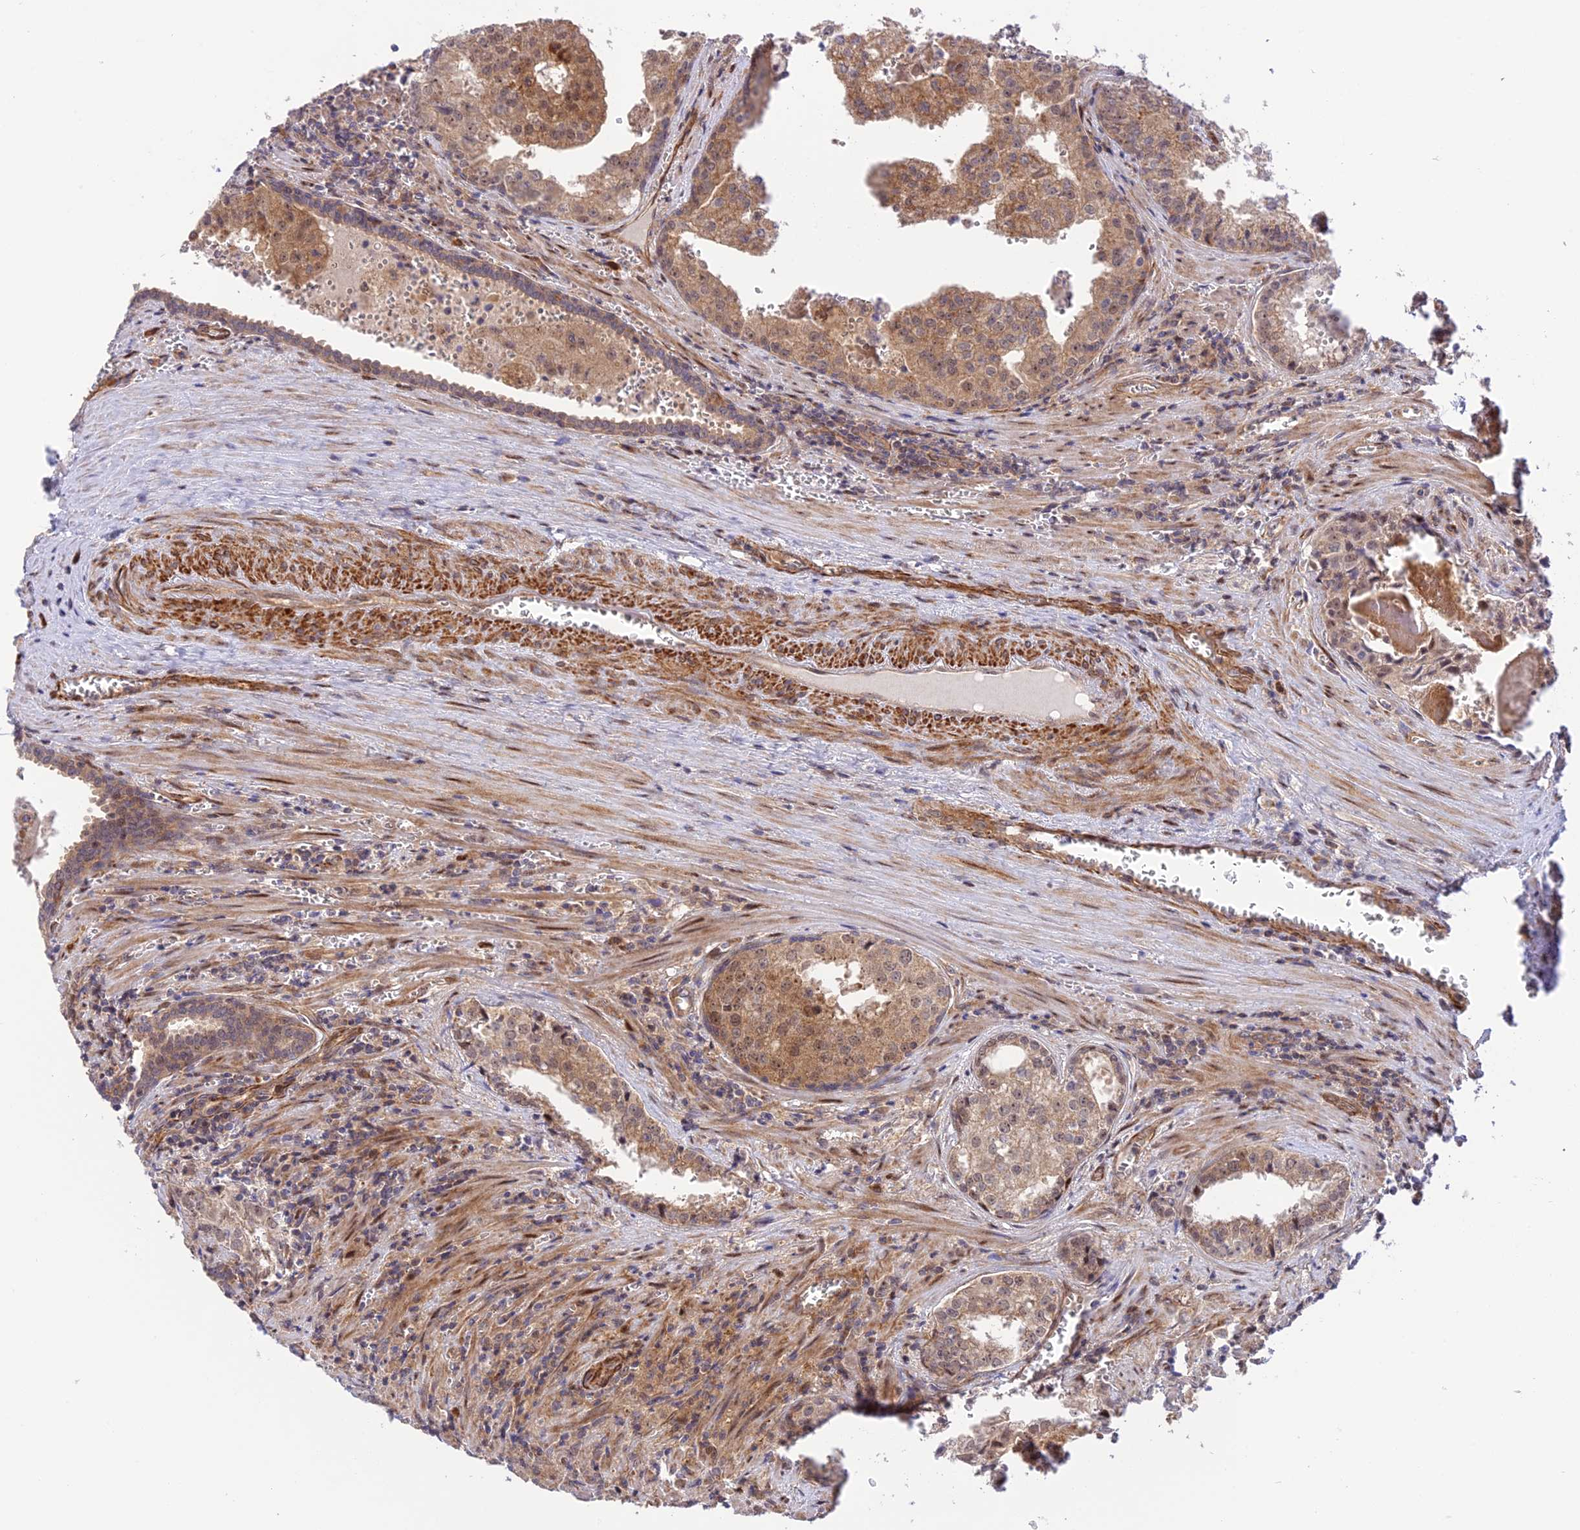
{"staining": {"intensity": "weak", "quantity": ">75%", "location": "cytoplasmic/membranous,nuclear"}, "tissue": "prostate cancer", "cell_type": "Tumor cells", "image_type": "cancer", "snomed": [{"axis": "morphology", "description": "Adenocarcinoma, High grade"}, {"axis": "topography", "description": "Prostate"}], "caption": "Protein staining by immunohistochemistry displays weak cytoplasmic/membranous and nuclear positivity in approximately >75% of tumor cells in adenocarcinoma (high-grade) (prostate).", "gene": "ZNF584", "patient": {"sex": "male", "age": 68}}